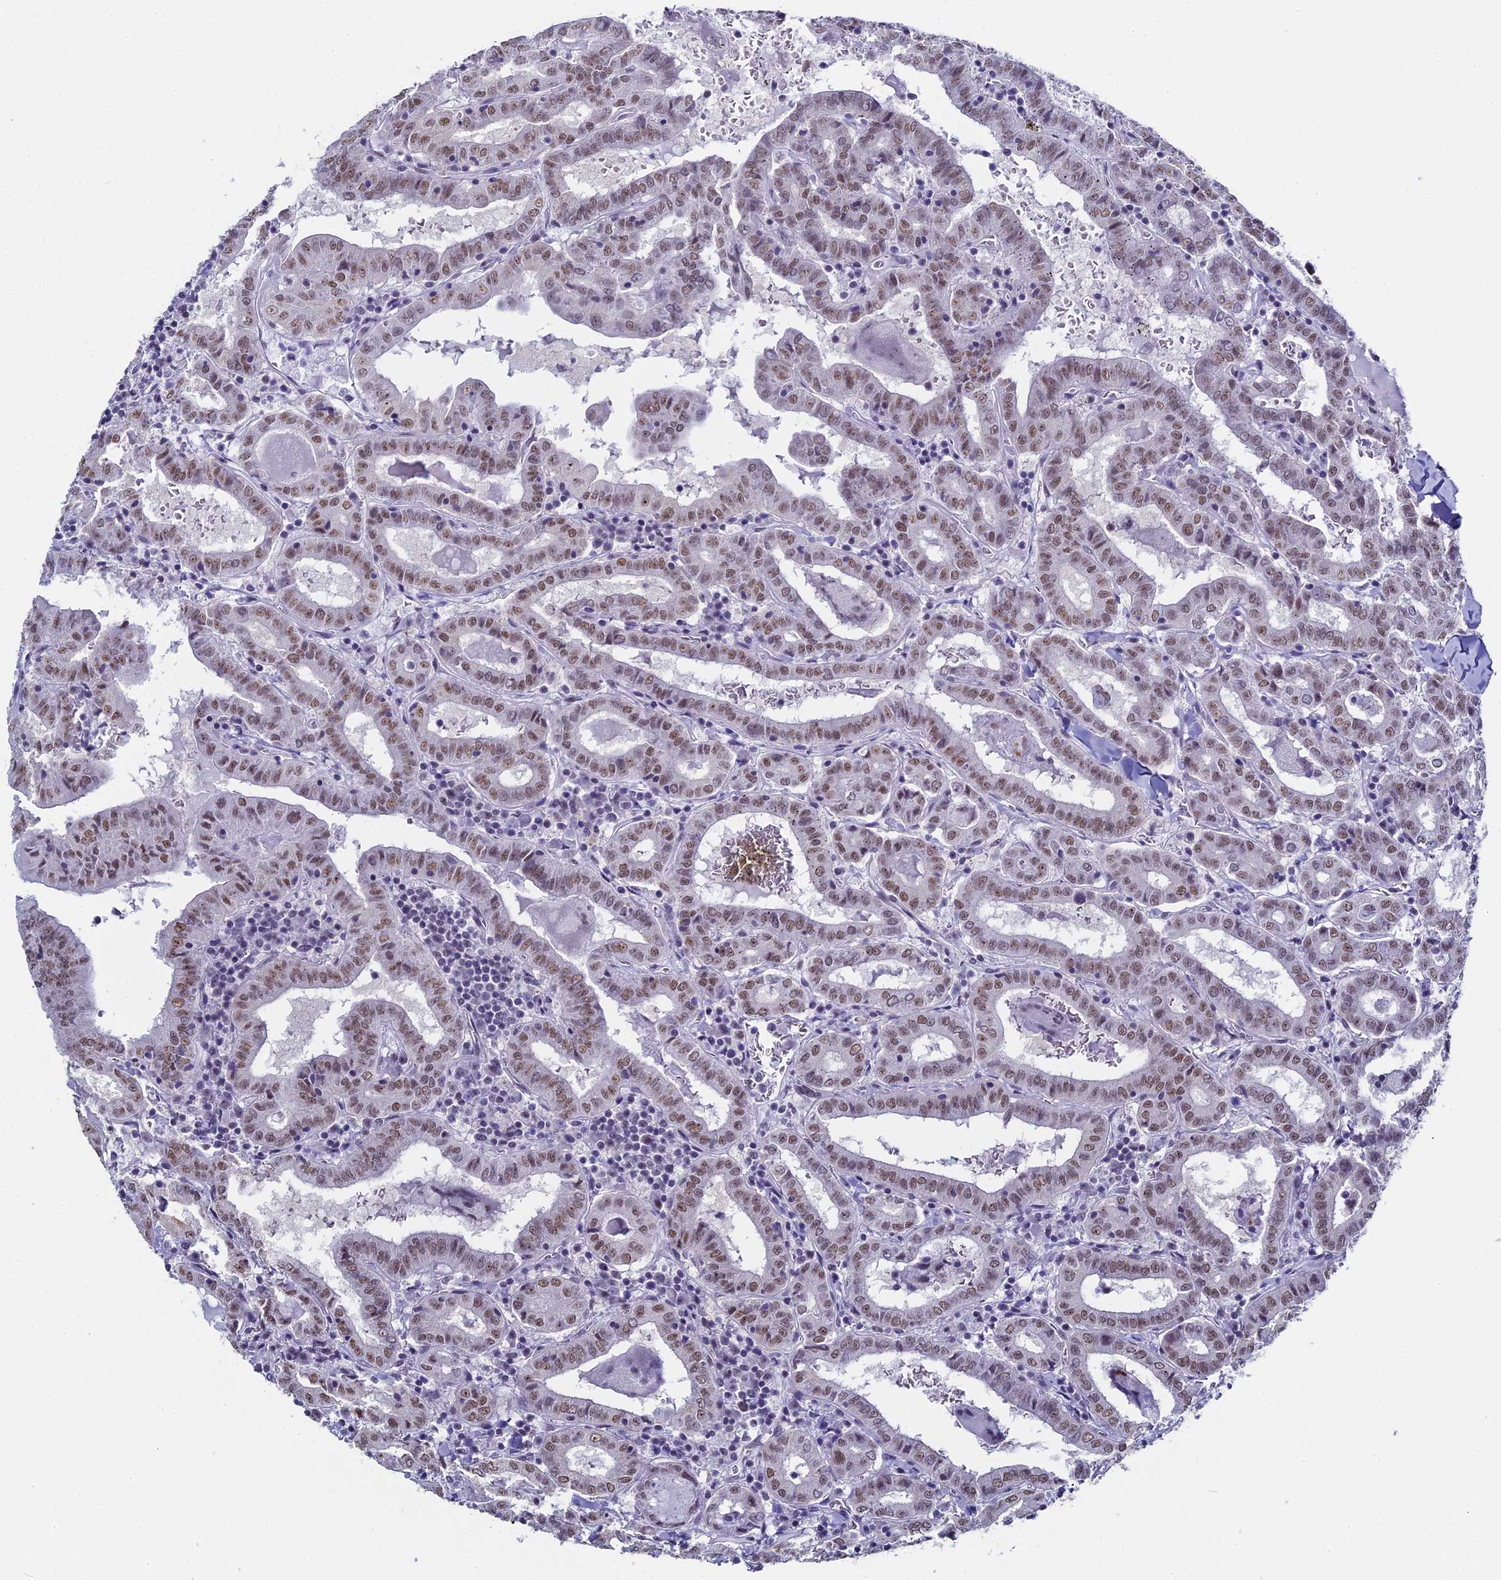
{"staining": {"intensity": "moderate", "quantity": ">75%", "location": "nuclear"}, "tissue": "thyroid cancer", "cell_type": "Tumor cells", "image_type": "cancer", "snomed": [{"axis": "morphology", "description": "Papillary adenocarcinoma, NOS"}, {"axis": "topography", "description": "Thyroid gland"}], "caption": "Immunohistochemistry photomicrograph of human thyroid papillary adenocarcinoma stained for a protein (brown), which exhibits medium levels of moderate nuclear staining in about >75% of tumor cells.", "gene": "CD2BP2", "patient": {"sex": "female", "age": 72}}